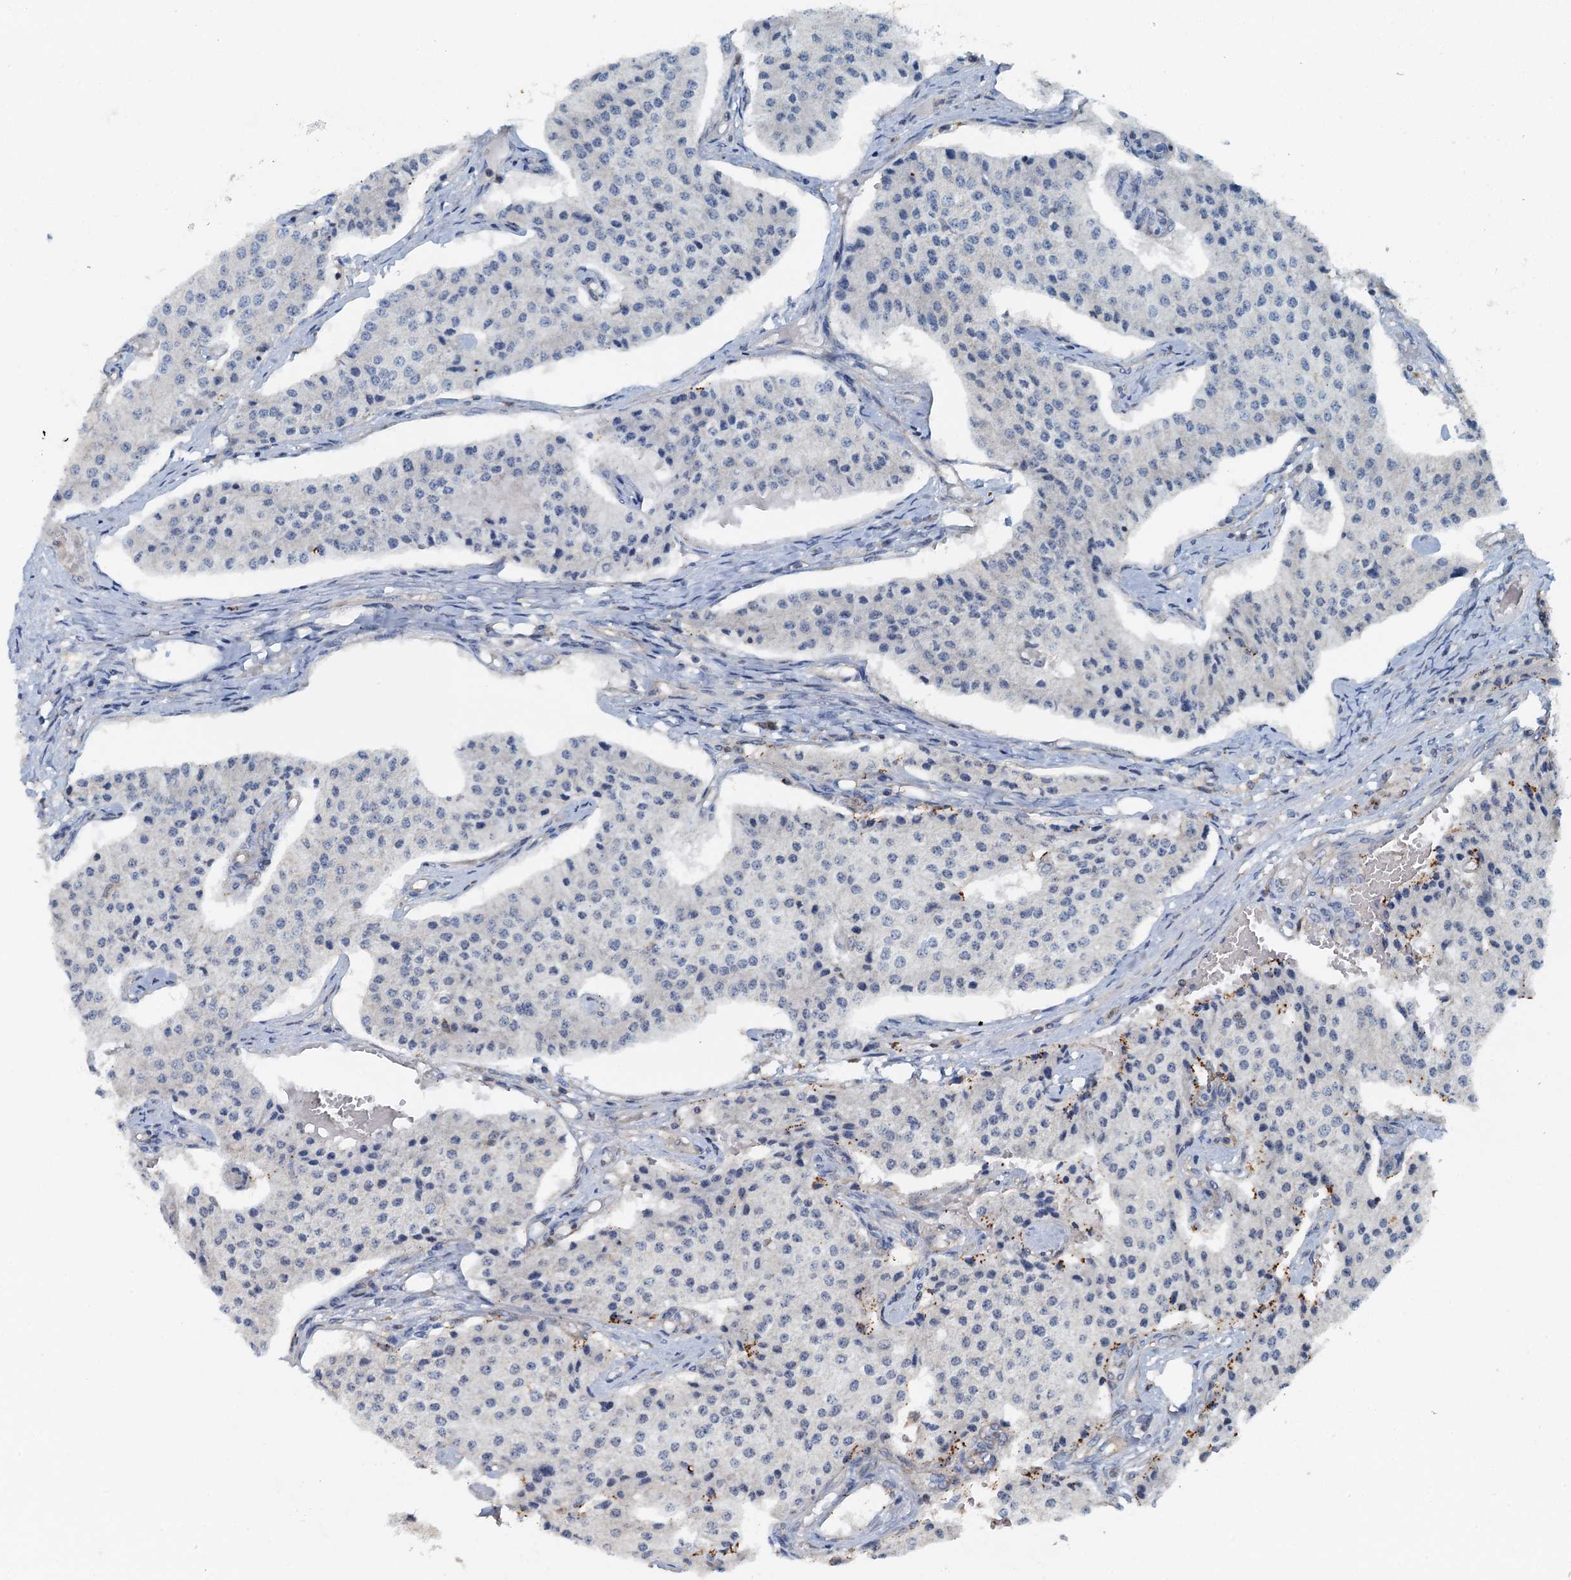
{"staining": {"intensity": "negative", "quantity": "none", "location": "none"}, "tissue": "carcinoid", "cell_type": "Tumor cells", "image_type": "cancer", "snomed": [{"axis": "morphology", "description": "Carcinoid, malignant, NOS"}, {"axis": "topography", "description": "Colon"}], "caption": "There is no significant staining in tumor cells of carcinoid.", "gene": "THAP10", "patient": {"sex": "female", "age": 52}}